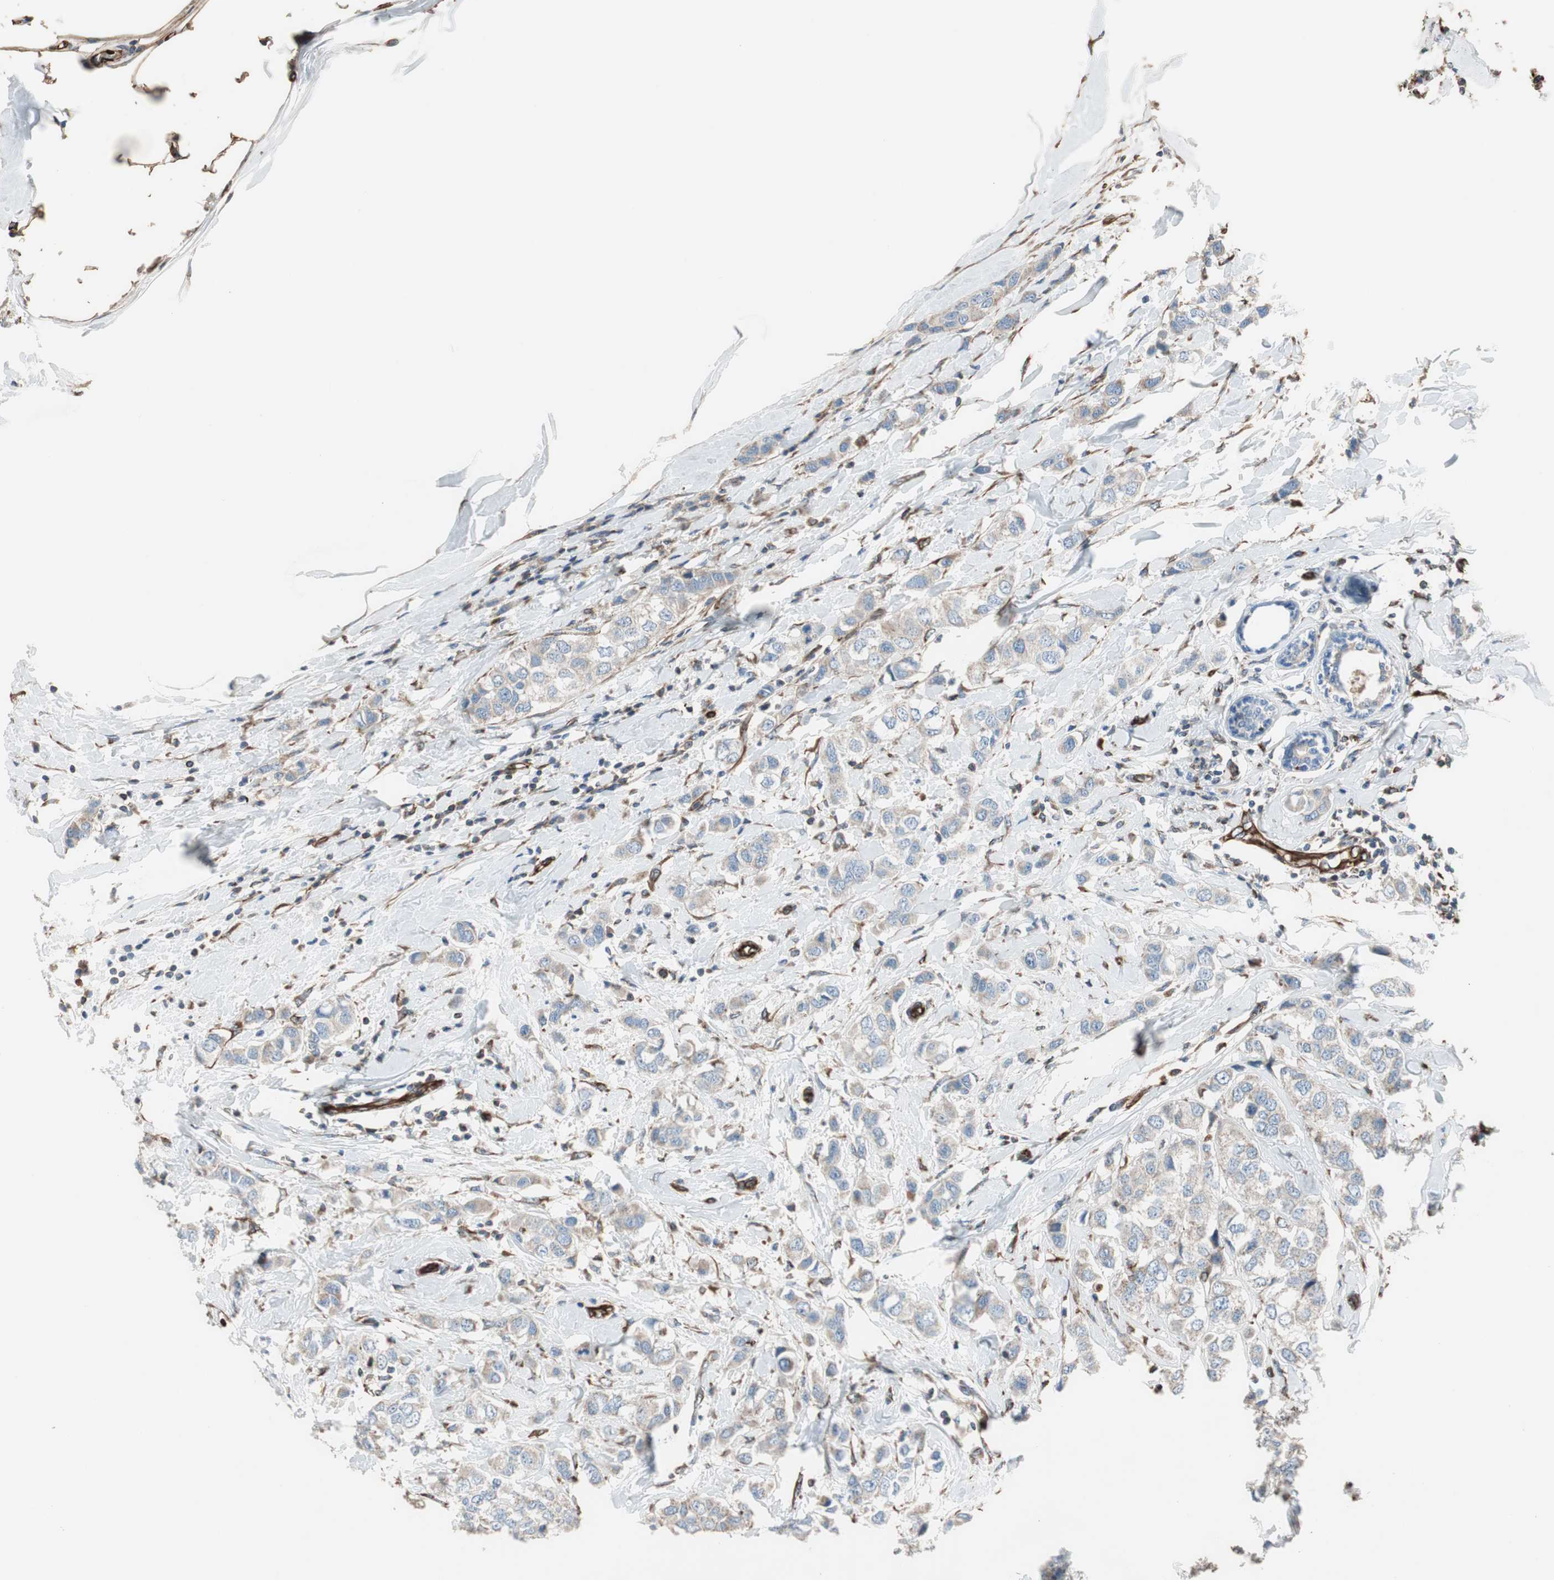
{"staining": {"intensity": "weak", "quantity": "<25%", "location": "cytoplasmic/membranous"}, "tissue": "breast cancer", "cell_type": "Tumor cells", "image_type": "cancer", "snomed": [{"axis": "morphology", "description": "Duct carcinoma"}, {"axis": "topography", "description": "Breast"}], "caption": "This is an immunohistochemistry image of intraductal carcinoma (breast). There is no positivity in tumor cells.", "gene": "SRCIN1", "patient": {"sex": "female", "age": 50}}